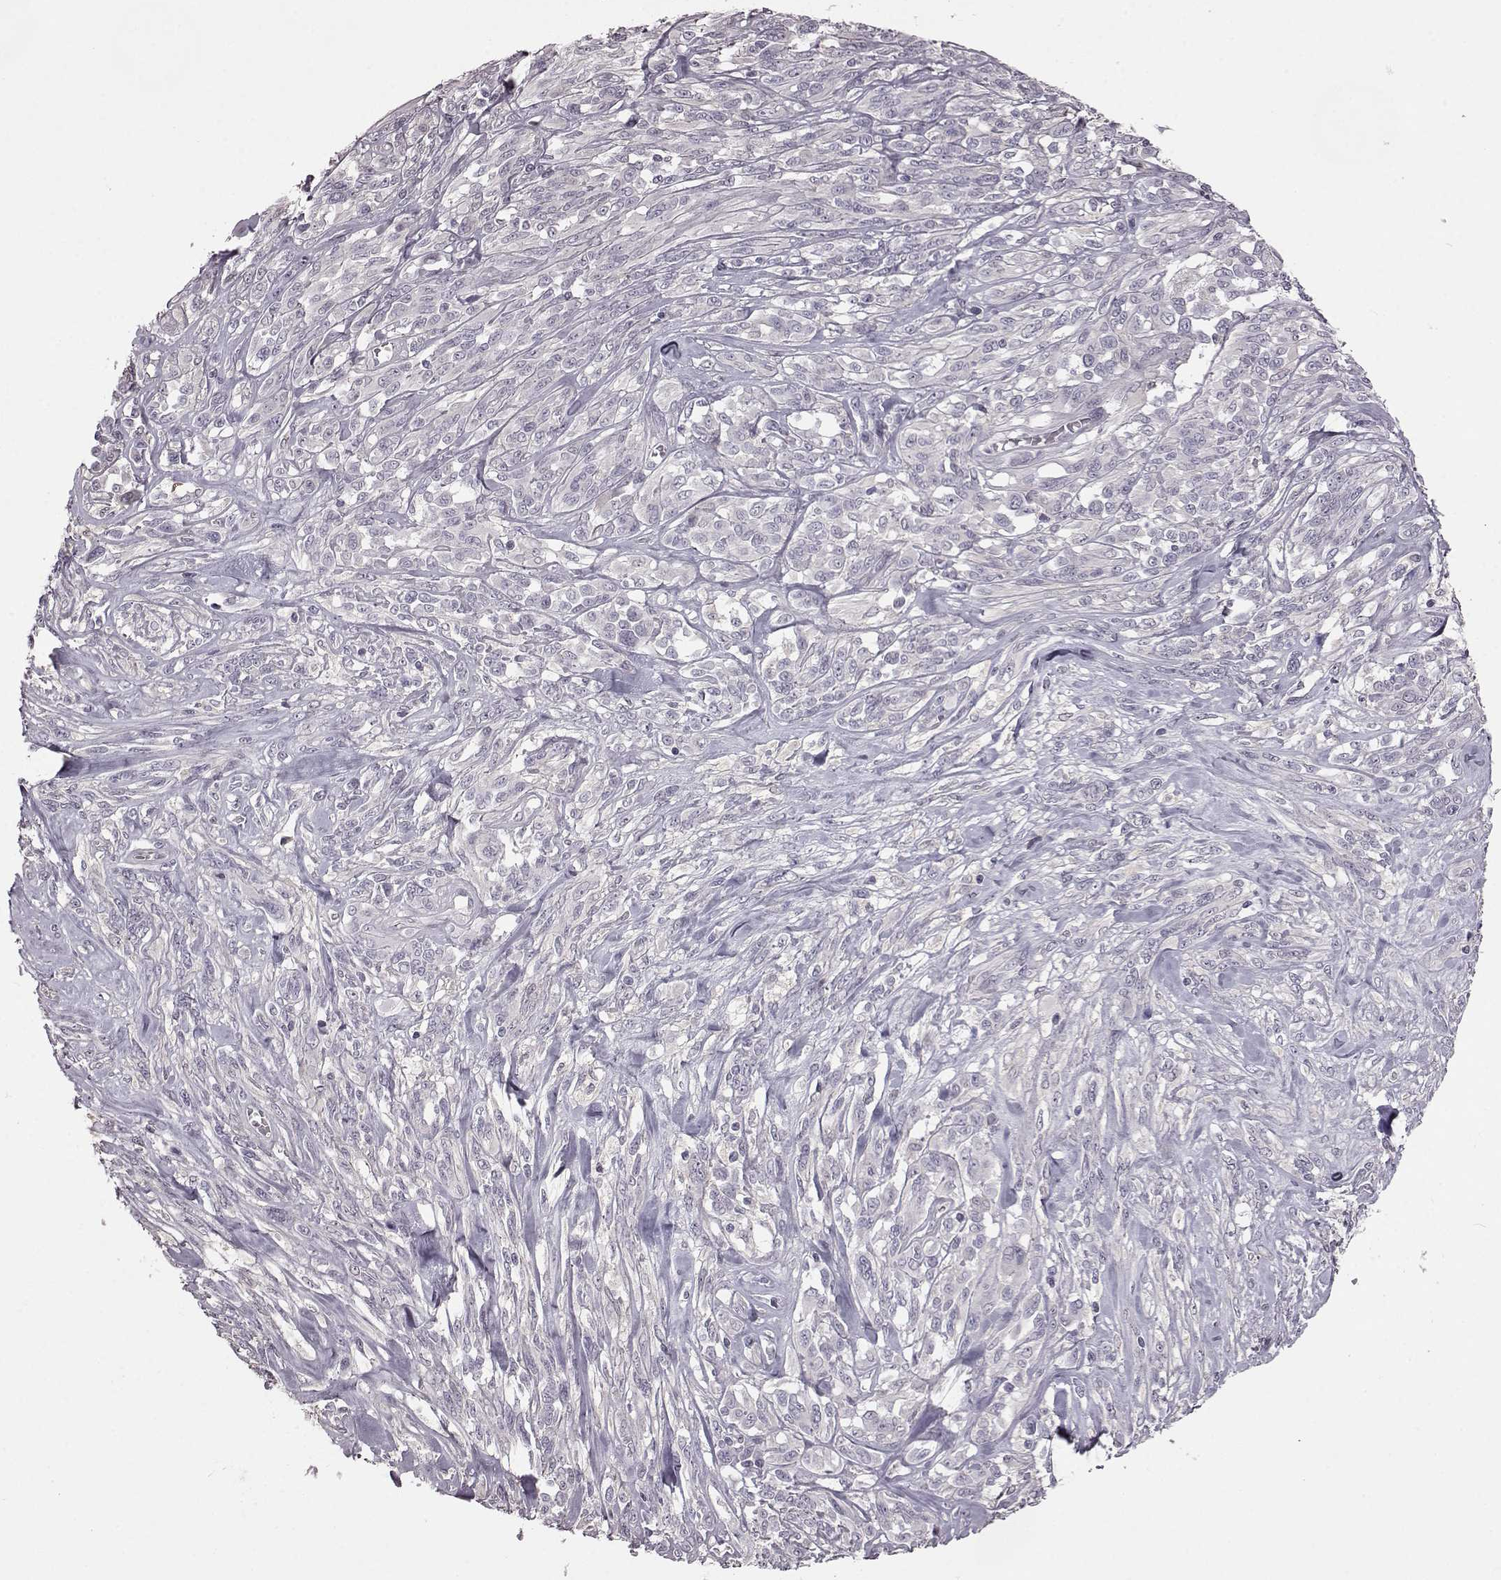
{"staining": {"intensity": "negative", "quantity": "none", "location": "none"}, "tissue": "melanoma", "cell_type": "Tumor cells", "image_type": "cancer", "snomed": [{"axis": "morphology", "description": "Malignant melanoma, NOS"}, {"axis": "topography", "description": "Skin"}], "caption": "DAB (3,3'-diaminobenzidine) immunohistochemical staining of human malignant melanoma demonstrates no significant expression in tumor cells.", "gene": "GAL", "patient": {"sex": "female", "age": 91}}